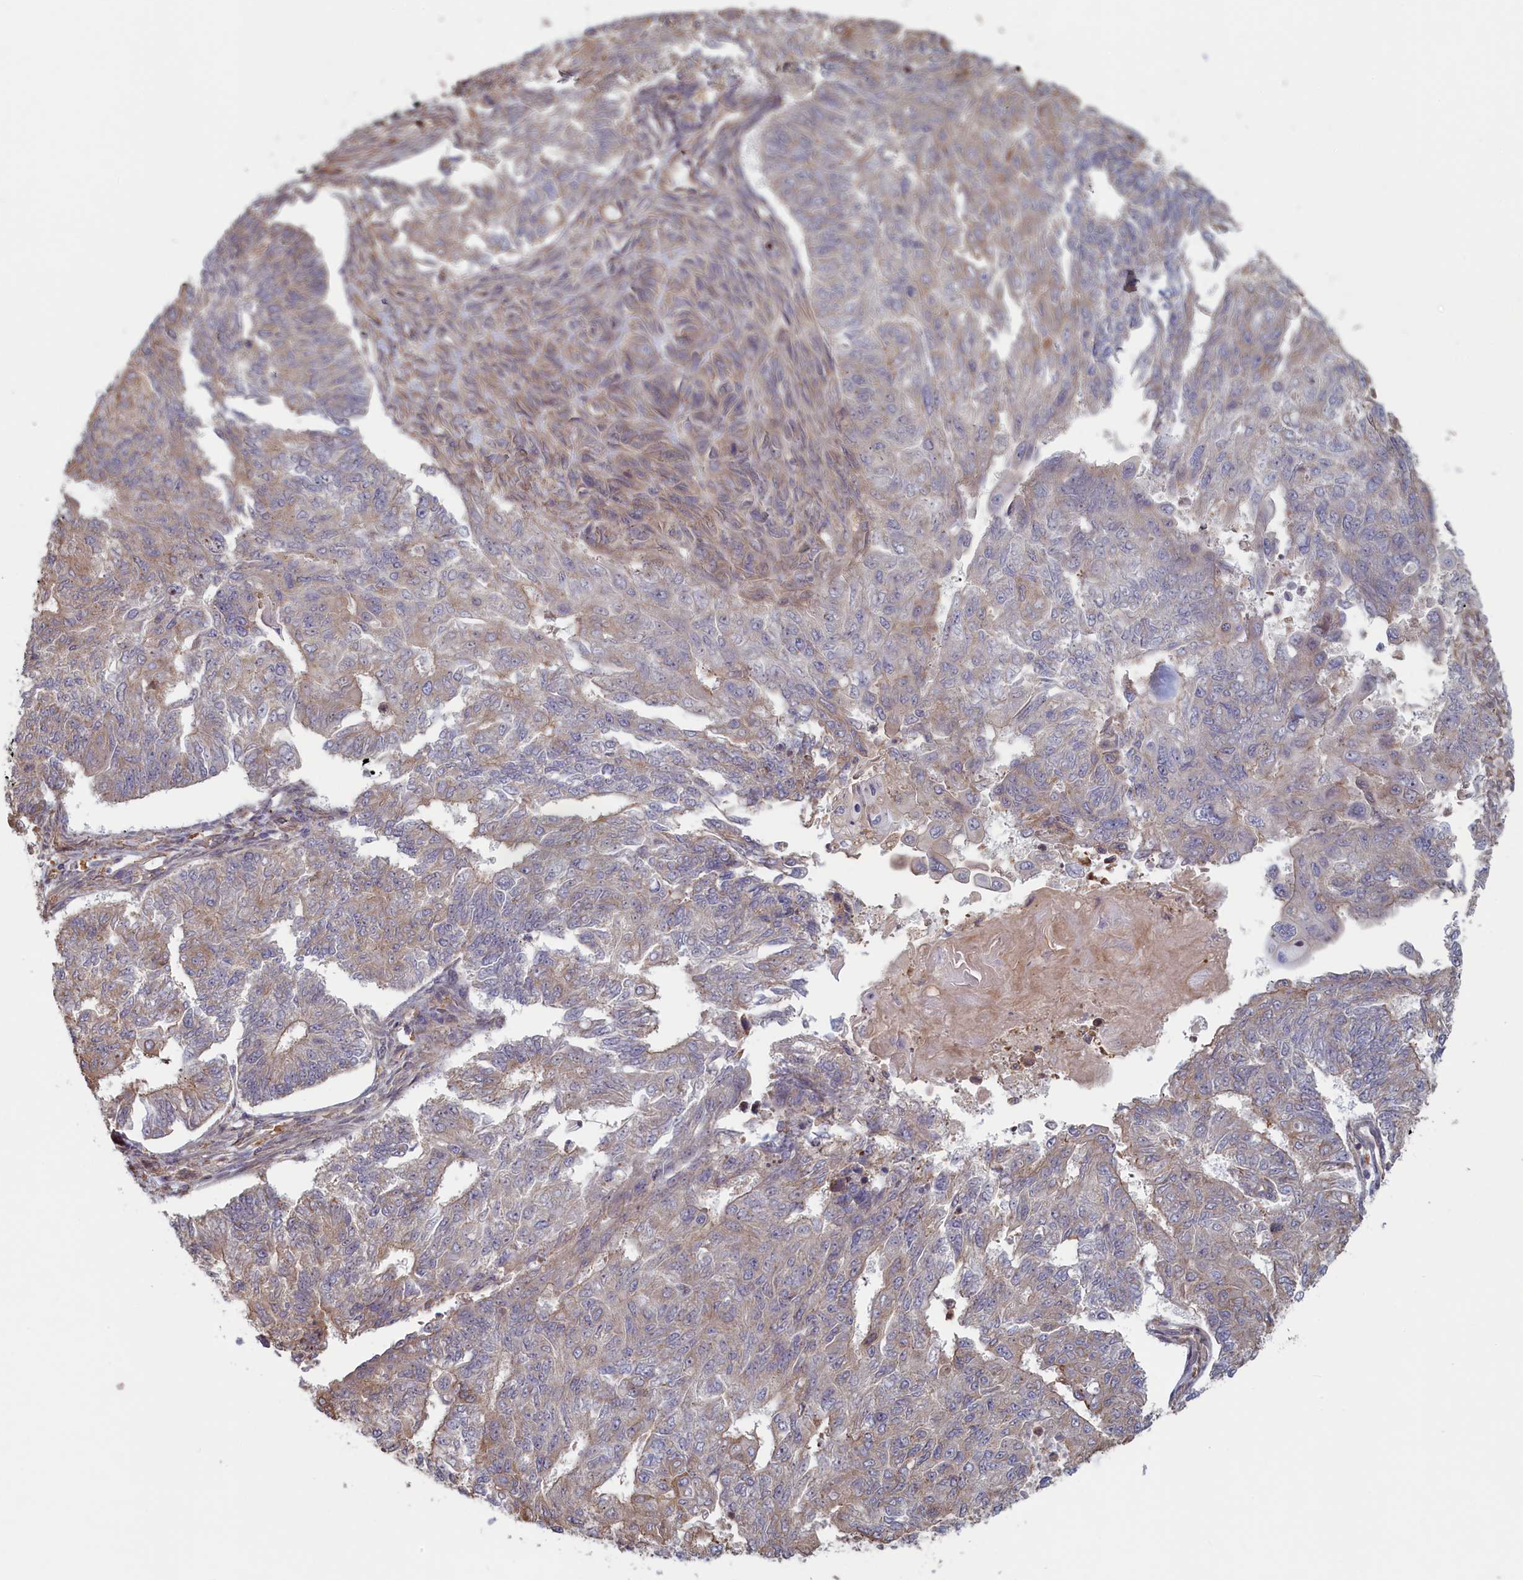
{"staining": {"intensity": "weak", "quantity": "<25%", "location": "cytoplasmic/membranous"}, "tissue": "endometrial cancer", "cell_type": "Tumor cells", "image_type": "cancer", "snomed": [{"axis": "morphology", "description": "Adenocarcinoma, NOS"}, {"axis": "topography", "description": "Endometrium"}], "caption": "Immunohistochemistry photomicrograph of endometrial adenocarcinoma stained for a protein (brown), which exhibits no positivity in tumor cells. The staining is performed using DAB brown chromogen with nuclei counter-stained in using hematoxylin.", "gene": "RILPL1", "patient": {"sex": "female", "age": 32}}